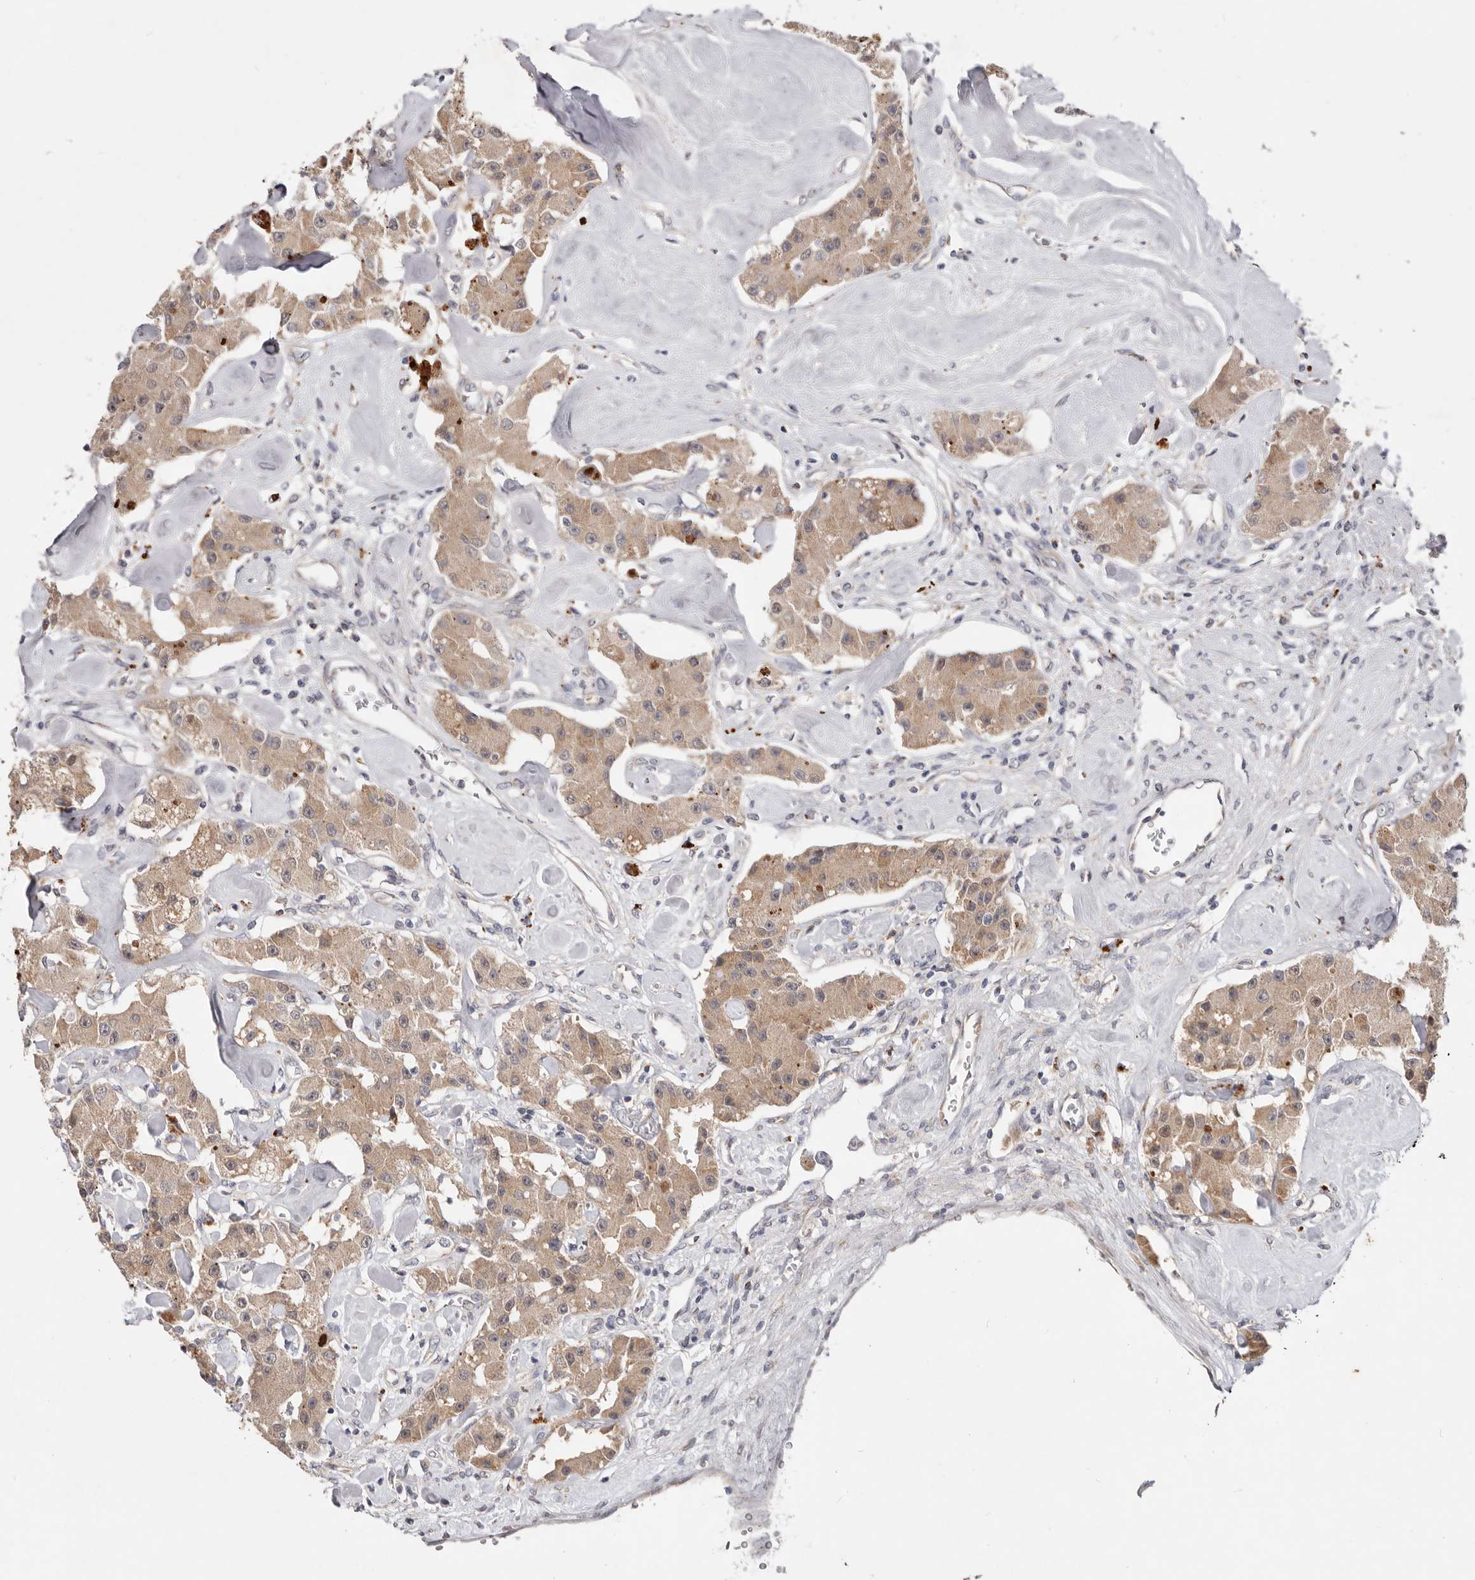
{"staining": {"intensity": "moderate", "quantity": ">75%", "location": "cytoplasmic/membranous"}, "tissue": "carcinoid", "cell_type": "Tumor cells", "image_type": "cancer", "snomed": [{"axis": "morphology", "description": "Carcinoid, malignant, NOS"}, {"axis": "topography", "description": "Pancreas"}], "caption": "About >75% of tumor cells in human carcinoid (malignant) show moderate cytoplasmic/membranous protein expression as visualized by brown immunohistochemical staining.", "gene": "WDR77", "patient": {"sex": "male", "age": 41}}